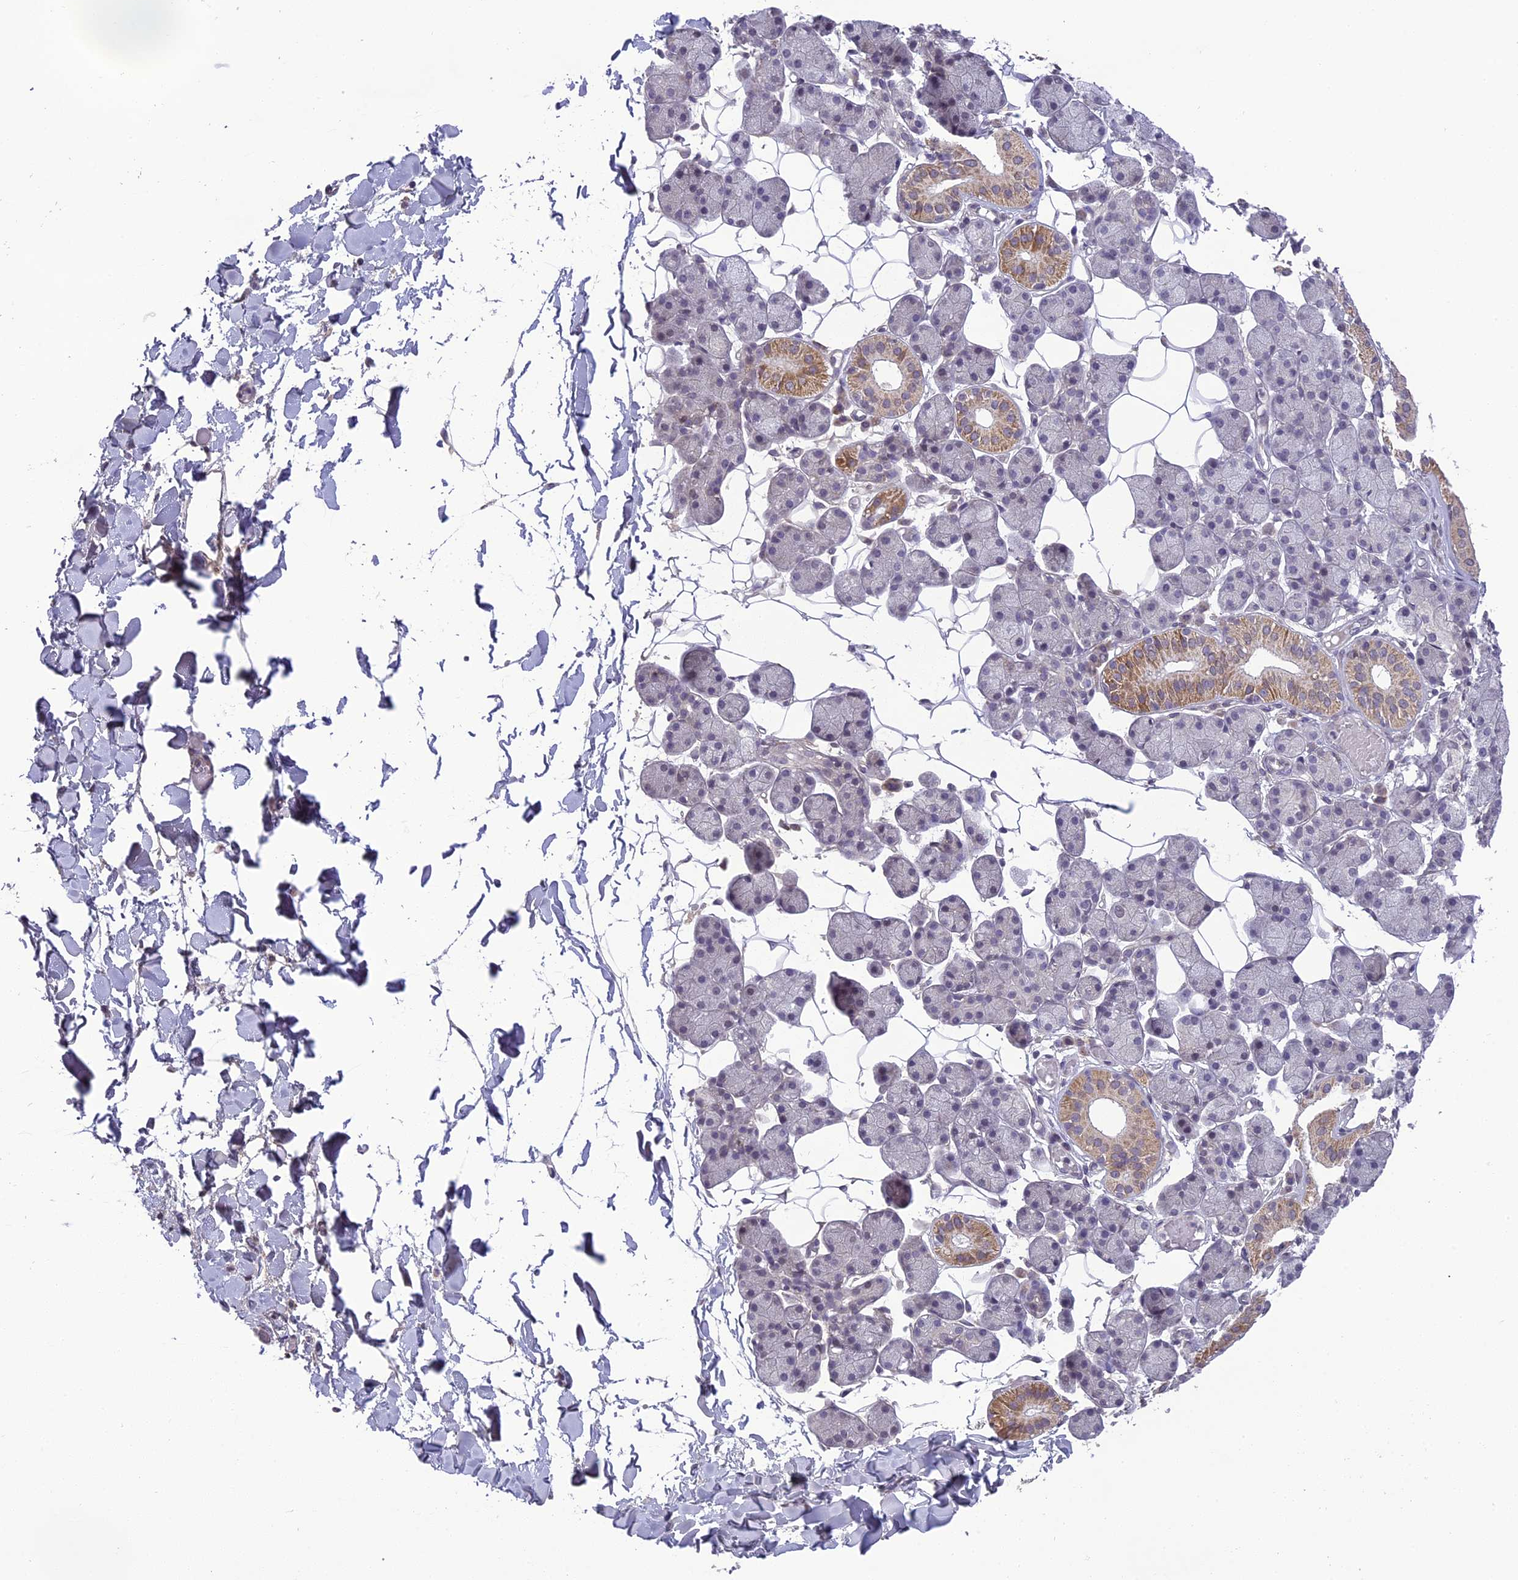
{"staining": {"intensity": "moderate", "quantity": "<25%", "location": "cytoplasmic/membranous"}, "tissue": "salivary gland", "cell_type": "Glandular cells", "image_type": "normal", "snomed": [{"axis": "morphology", "description": "Normal tissue, NOS"}, {"axis": "topography", "description": "Salivary gland"}], "caption": "Moderate cytoplasmic/membranous expression is appreciated in about <25% of glandular cells in unremarkable salivary gland. The staining was performed using DAB (3,3'-diaminobenzidine) to visualize the protein expression in brown, while the nuclei were stained in blue with hematoxylin (Magnification: 20x).", "gene": "ERG28", "patient": {"sex": "female", "age": 33}}